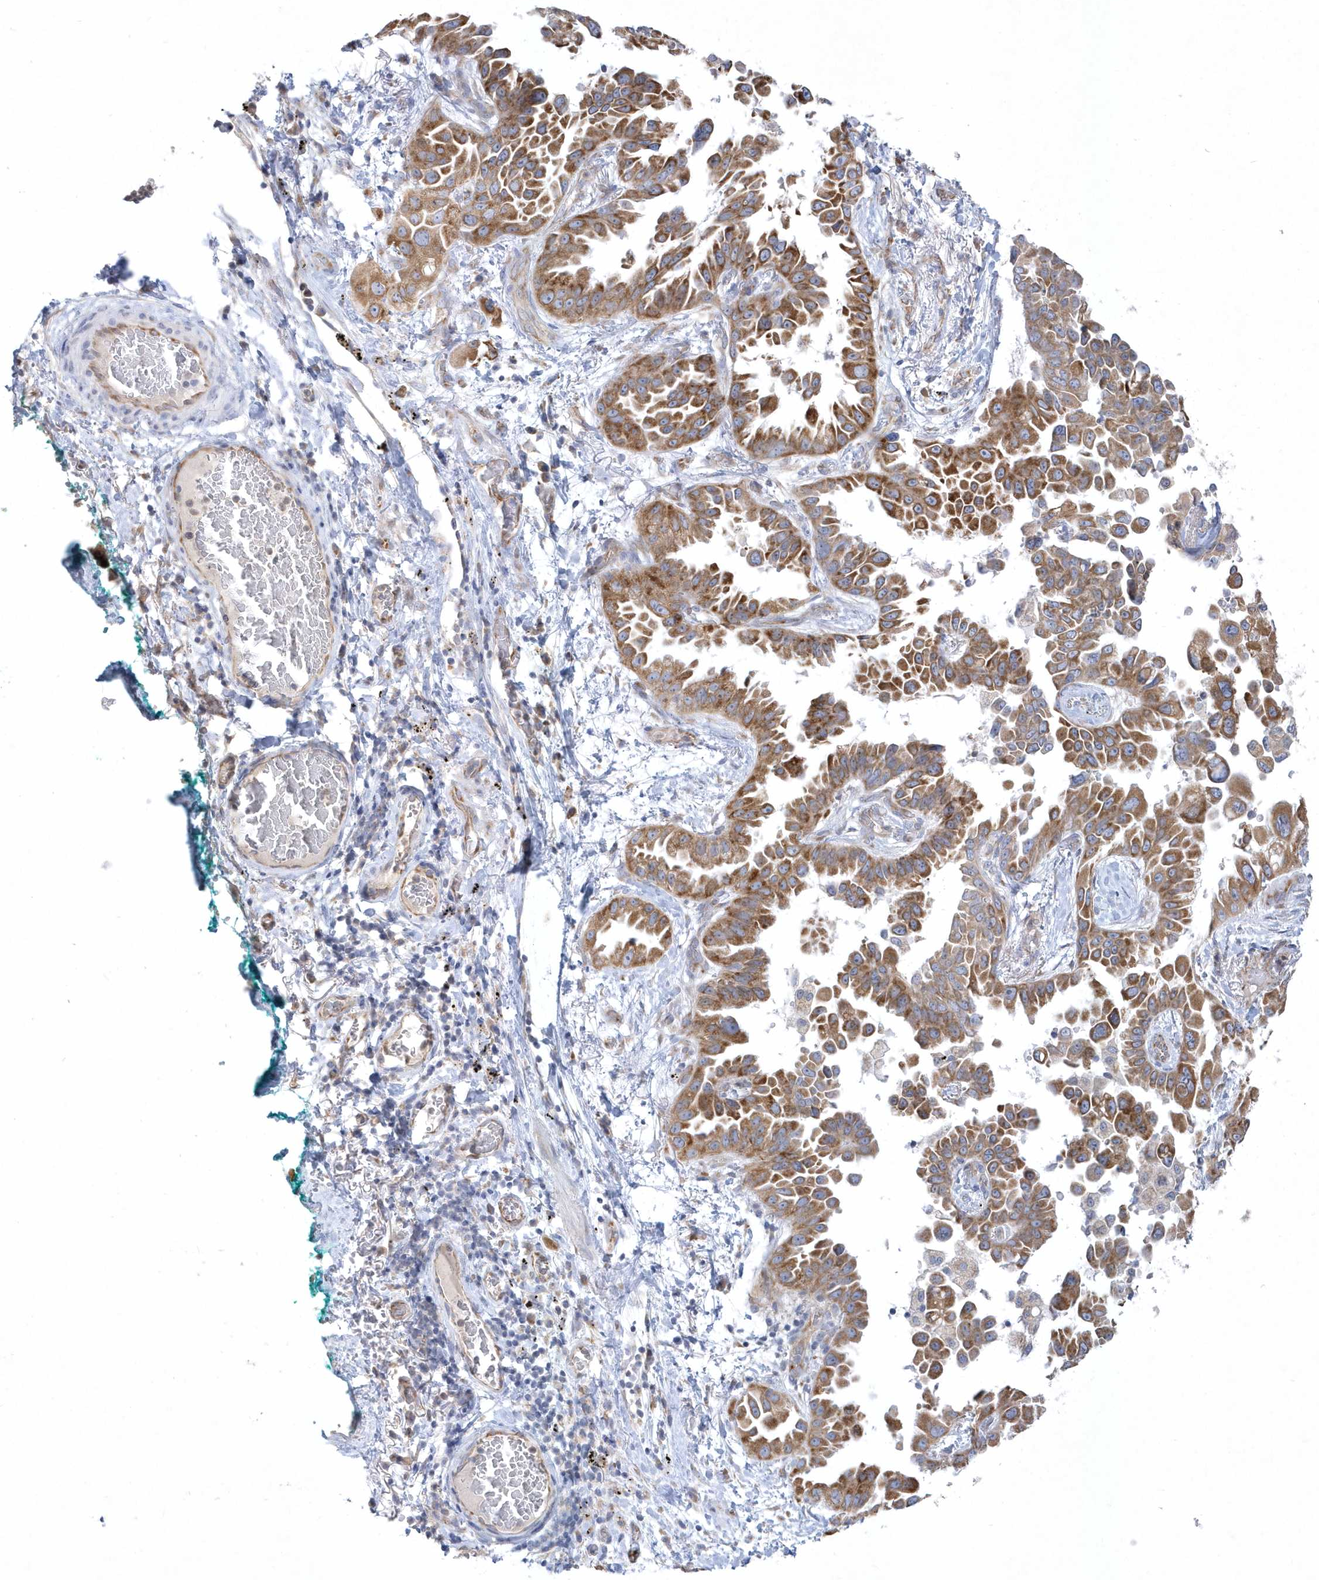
{"staining": {"intensity": "moderate", "quantity": ">75%", "location": "cytoplasmic/membranous"}, "tissue": "lung cancer", "cell_type": "Tumor cells", "image_type": "cancer", "snomed": [{"axis": "morphology", "description": "Adenocarcinoma, NOS"}, {"axis": "topography", "description": "Lung"}], "caption": "A photomicrograph showing moderate cytoplasmic/membranous positivity in about >75% of tumor cells in lung cancer (adenocarcinoma), as visualized by brown immunohistochemical staining.", "gene": "DGAT1", "patient": {"sex": "female", "age": 67}}